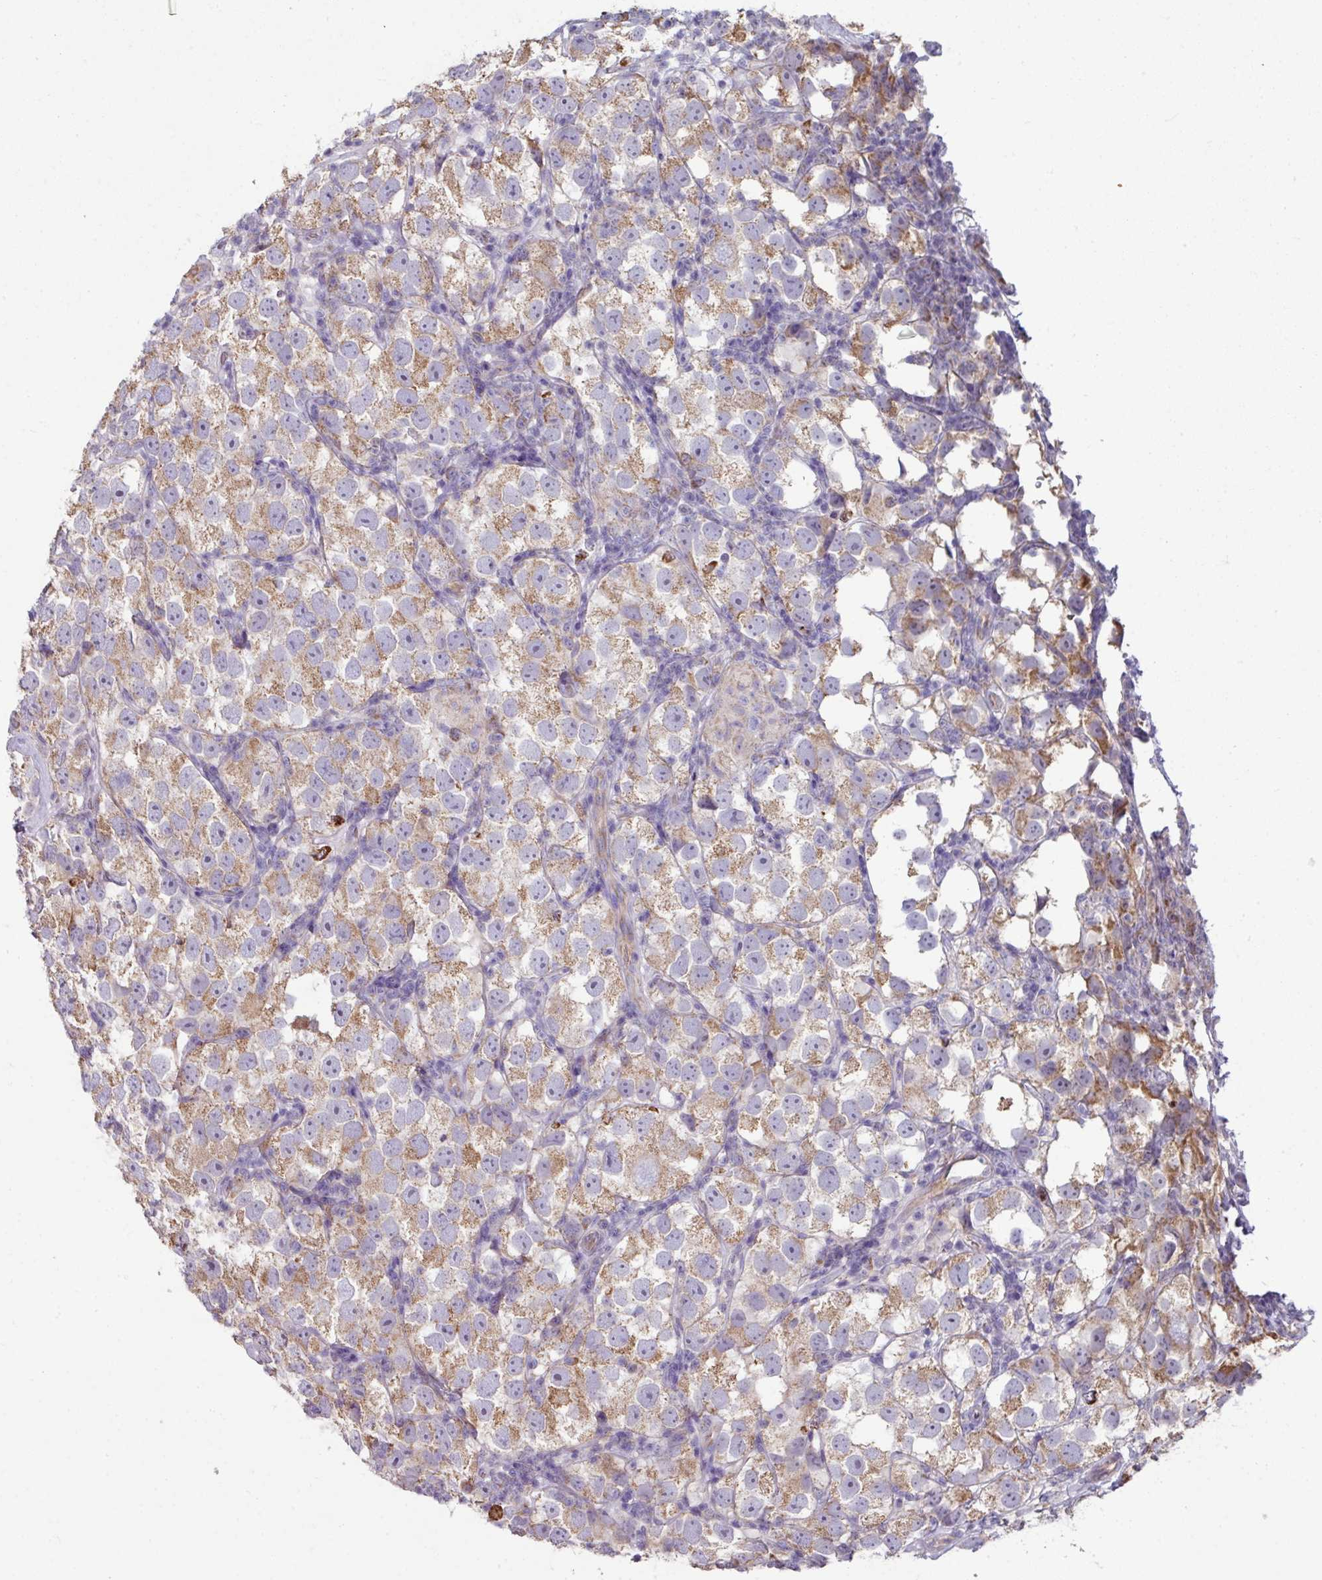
{"staining": {"intensity": "moderate", "quantity": ">75%", "location": "cytoplasmic/membranous"}, "tissue": "testis cancer", "cell_type": "Tumor cells", "image_type": "cancer", "snomed": [{"axis": "morphology", "description": "Seminoma, NOS"}, {"axis": "topography", "description": "Testis"}], "caption": "Human seminoma (testis) stained for a protein (brown) reveals moderate cytoplasmic/membranous positive expression in about >75% of tumor cells.", "gene": "LRRC9", "patient": {"sex": "male", "age": 26}}